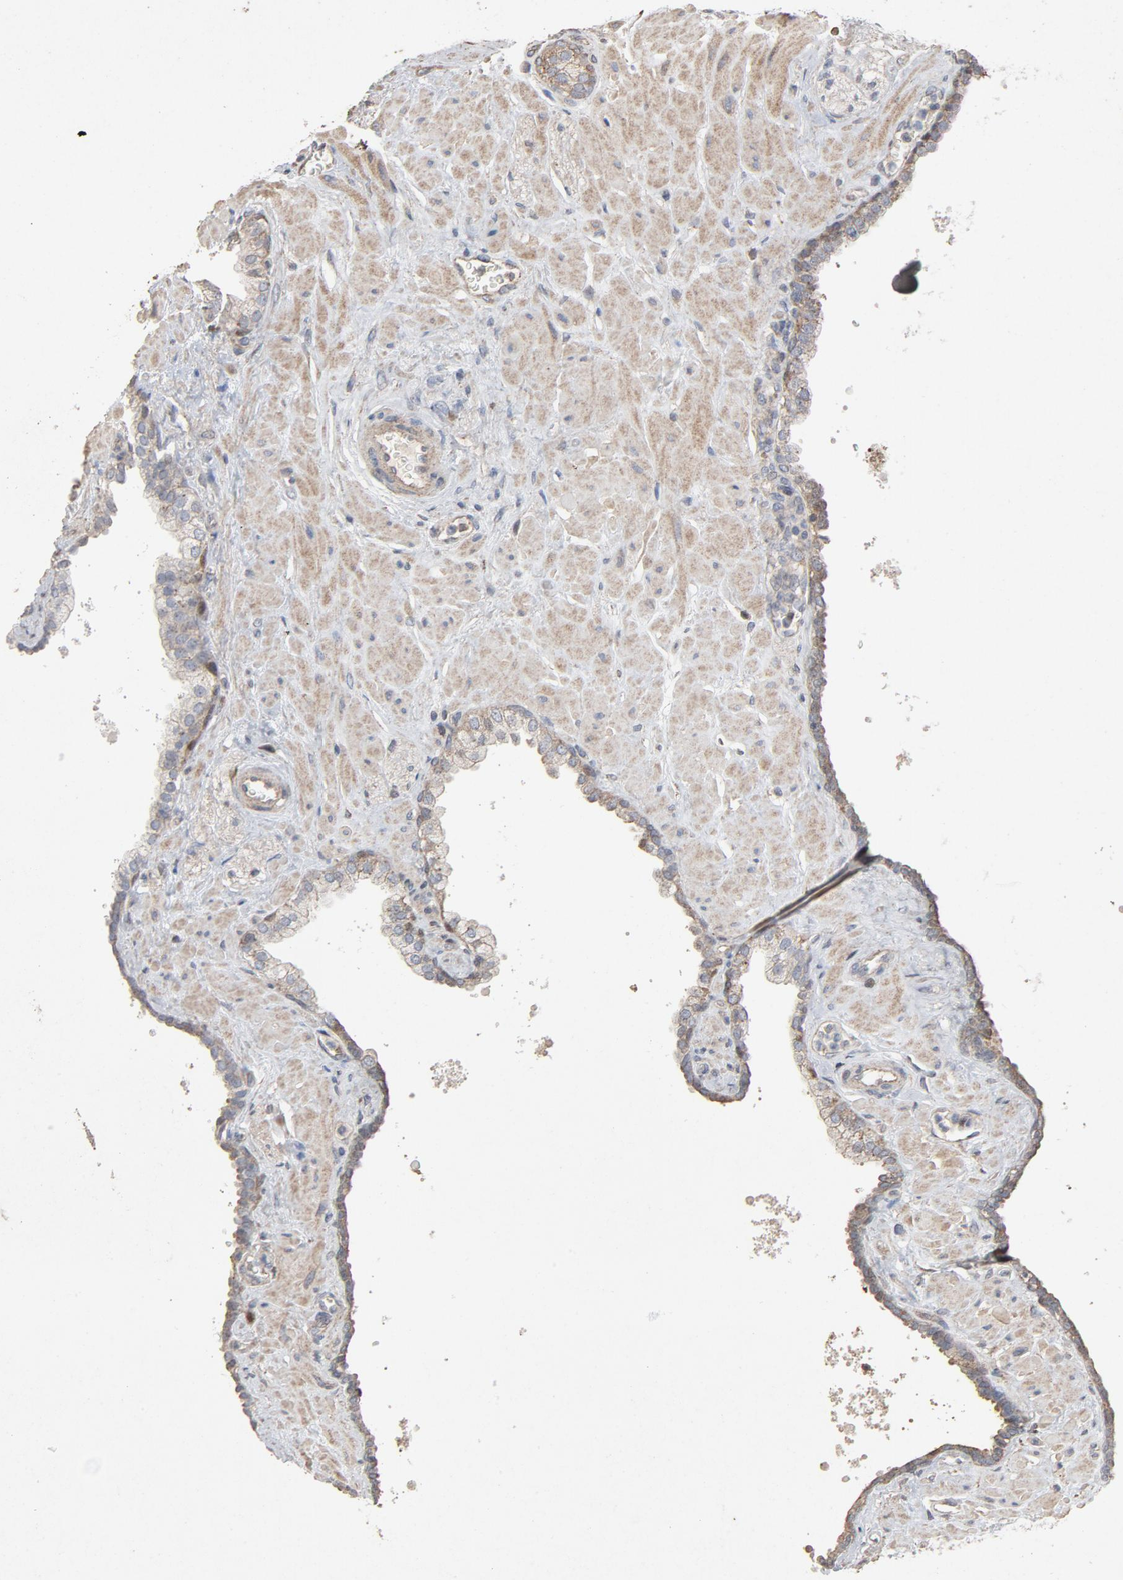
{"staining": {"intensity": "weak", "quantity": "25%-75%", "location": "cytoplasmic/membranous"}, "tissue": "prostate", "cell_type": "Glandular cells", "image_type": "normal", "snomed": [{"axis": "morphology", "description": "Normal tissue, NOS"}, {"axis": "topography", "description": "Prostate"}], "caption": "Human prostate stained for a protein (brown) displays weak cytoplasmic/membranous positive staining in about 25%-75% of glandular cells.", "gene": "CDK6", "patient": {"sex": "male", "age": 60}}